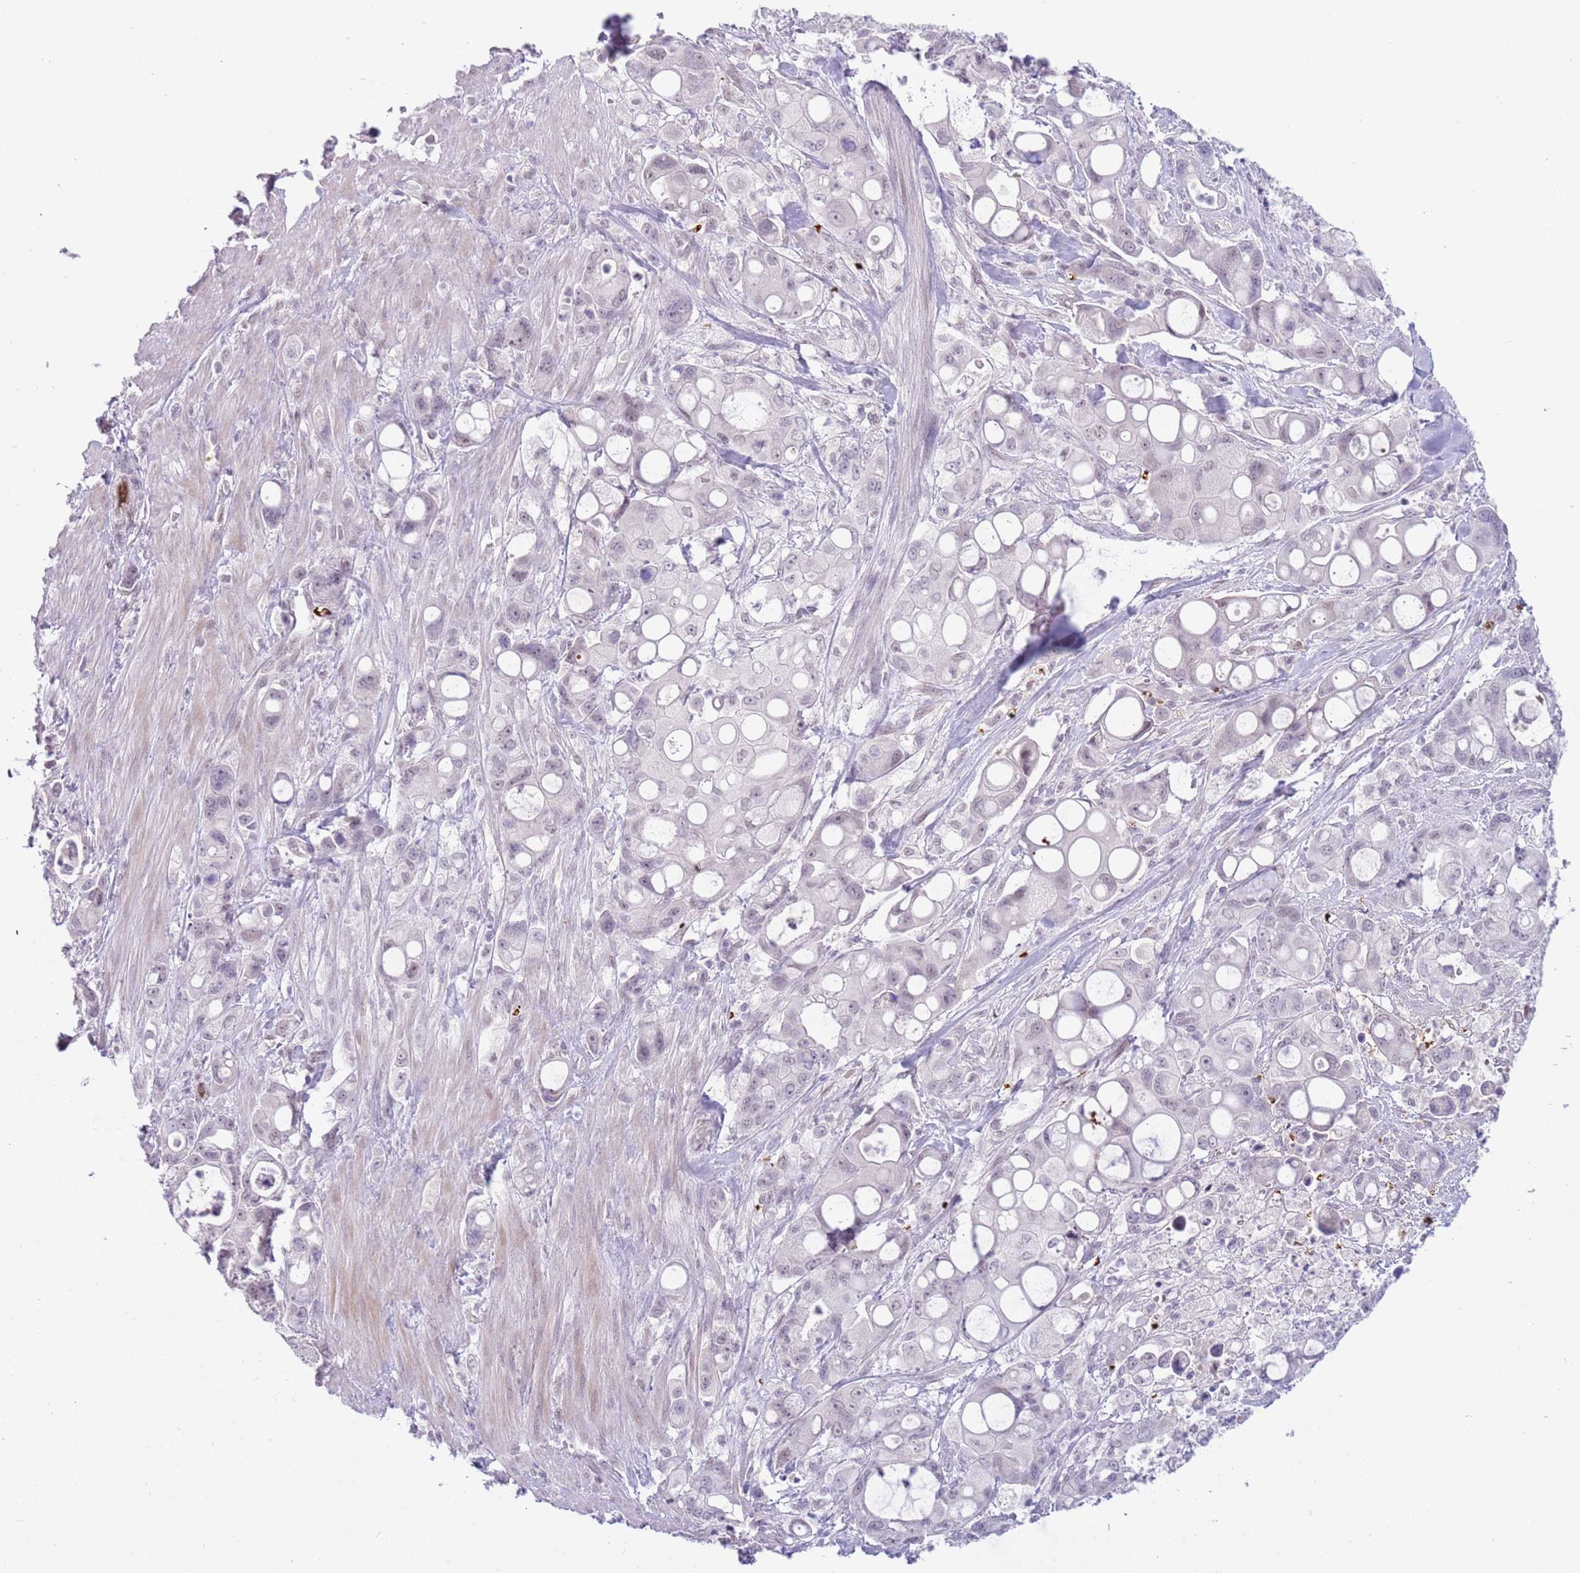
{"staining": {"intensity": "negative", "quantity": "none", "location": "none"}, "tissue": "pancreatic cancer", "cell_type": "Tumor cells", "image_type": "cancer", "snomed": [{"axis": "morphology", "description": "Adenocarcinoma, NOS"}, {"axis": "topography", "description": "Pancreas"}], "caption": "DAB immunohistochemical staining of pancreatic adenocarcinoma reveals no significant expression in tumor cells.", "gene": "LYPD6B", "patient": {"sex": "male", "age": 68}}